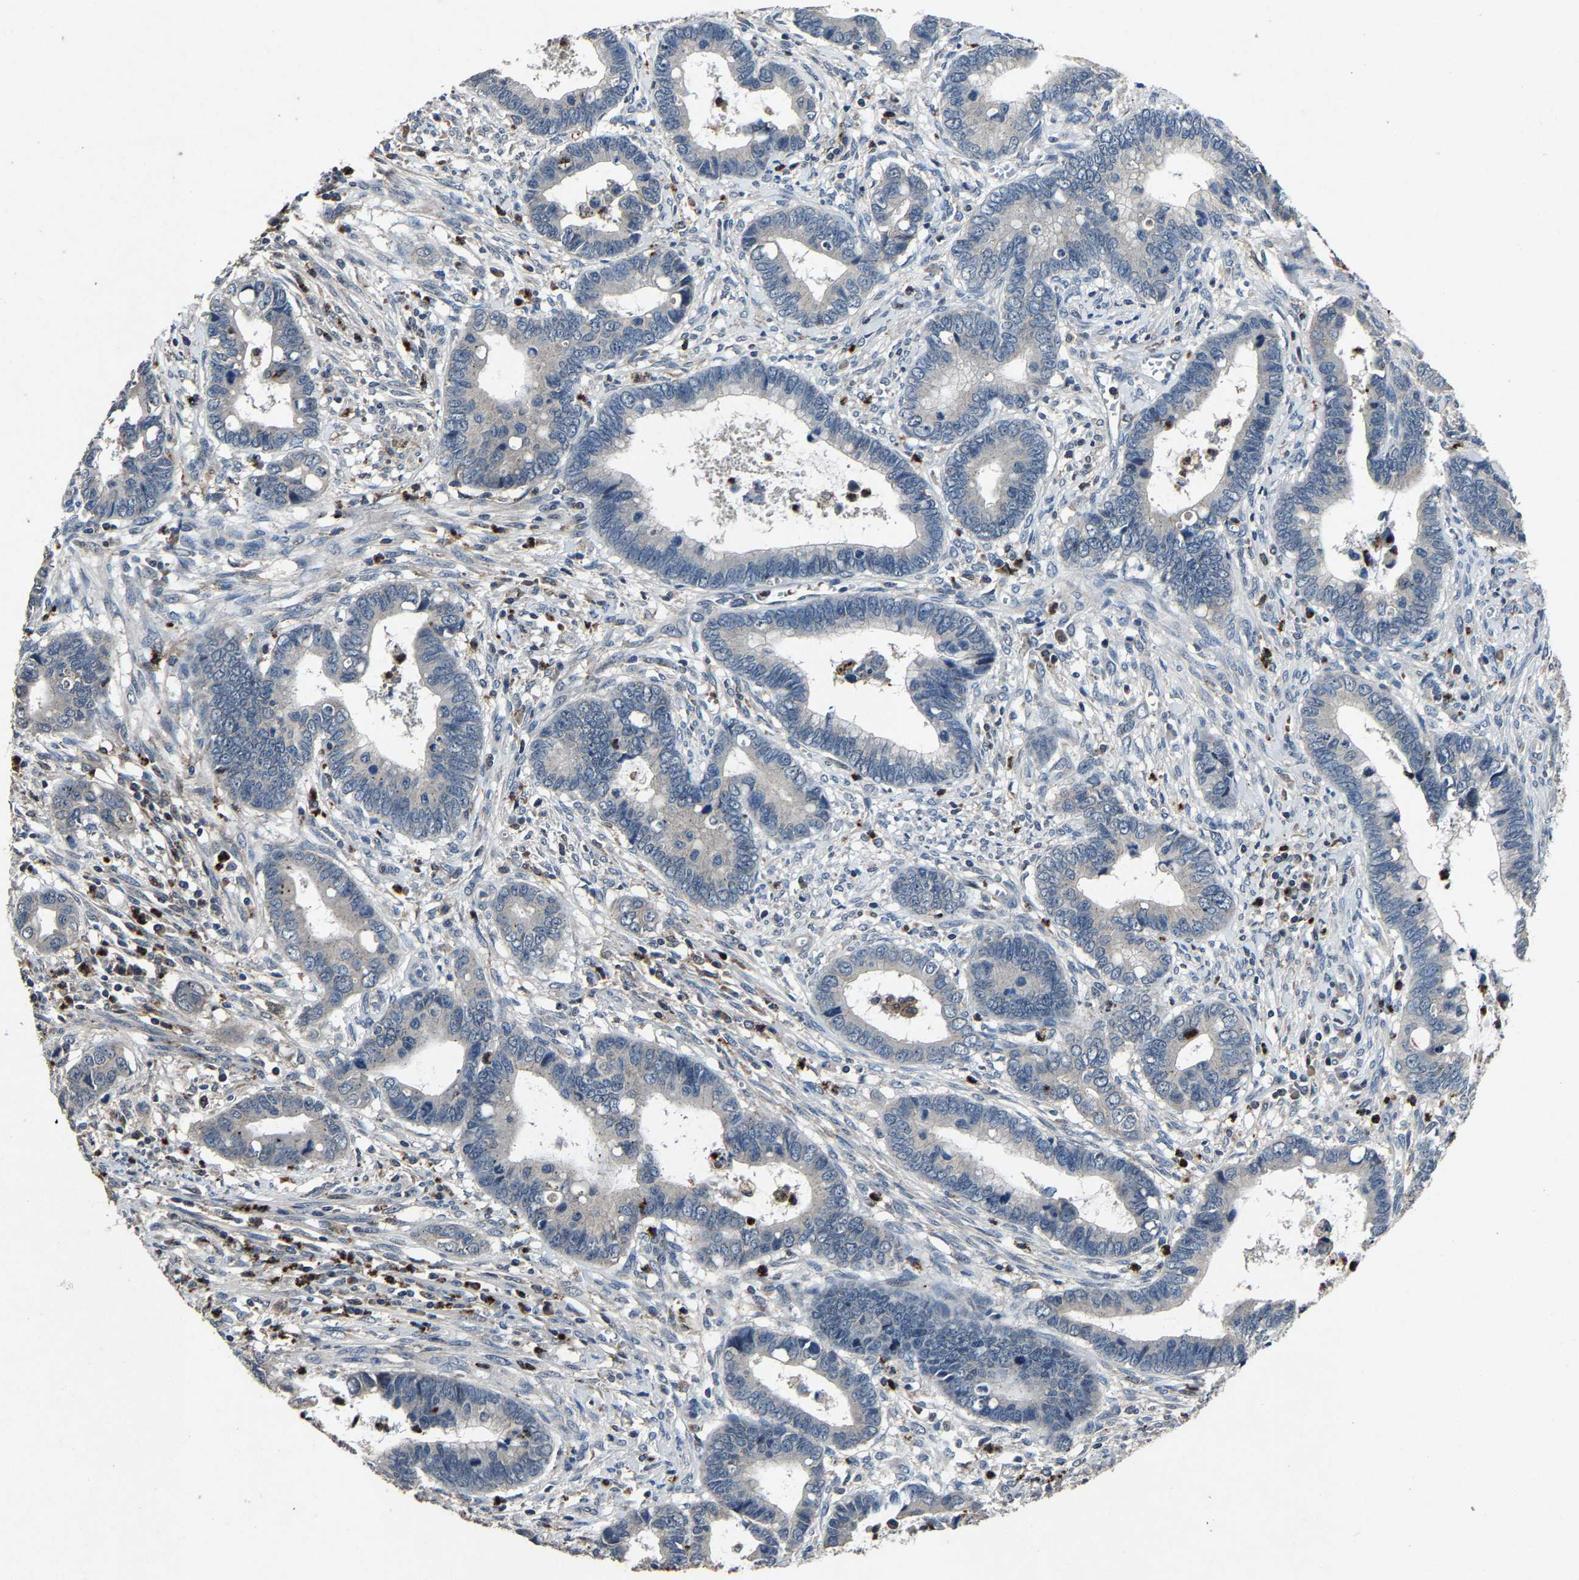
{"staining": {"intensity": "negative", "quantity": "none", "location": "none"}, "tissue": "cervical cancer", "cell_type": "Tumor cells", "image_type": "cancer", "snomed": [{"axis": "morphology", "description": "Adenocarcinoma, NOS"}, {"axis": "topography", "description": "Cervix"}], "caption": "Tumor cells are negative for brown protein staining in cervical cancer (adenocarcinoma).", "gene": "PCNX2", "patient": {"sex": "female", "age": 44}}